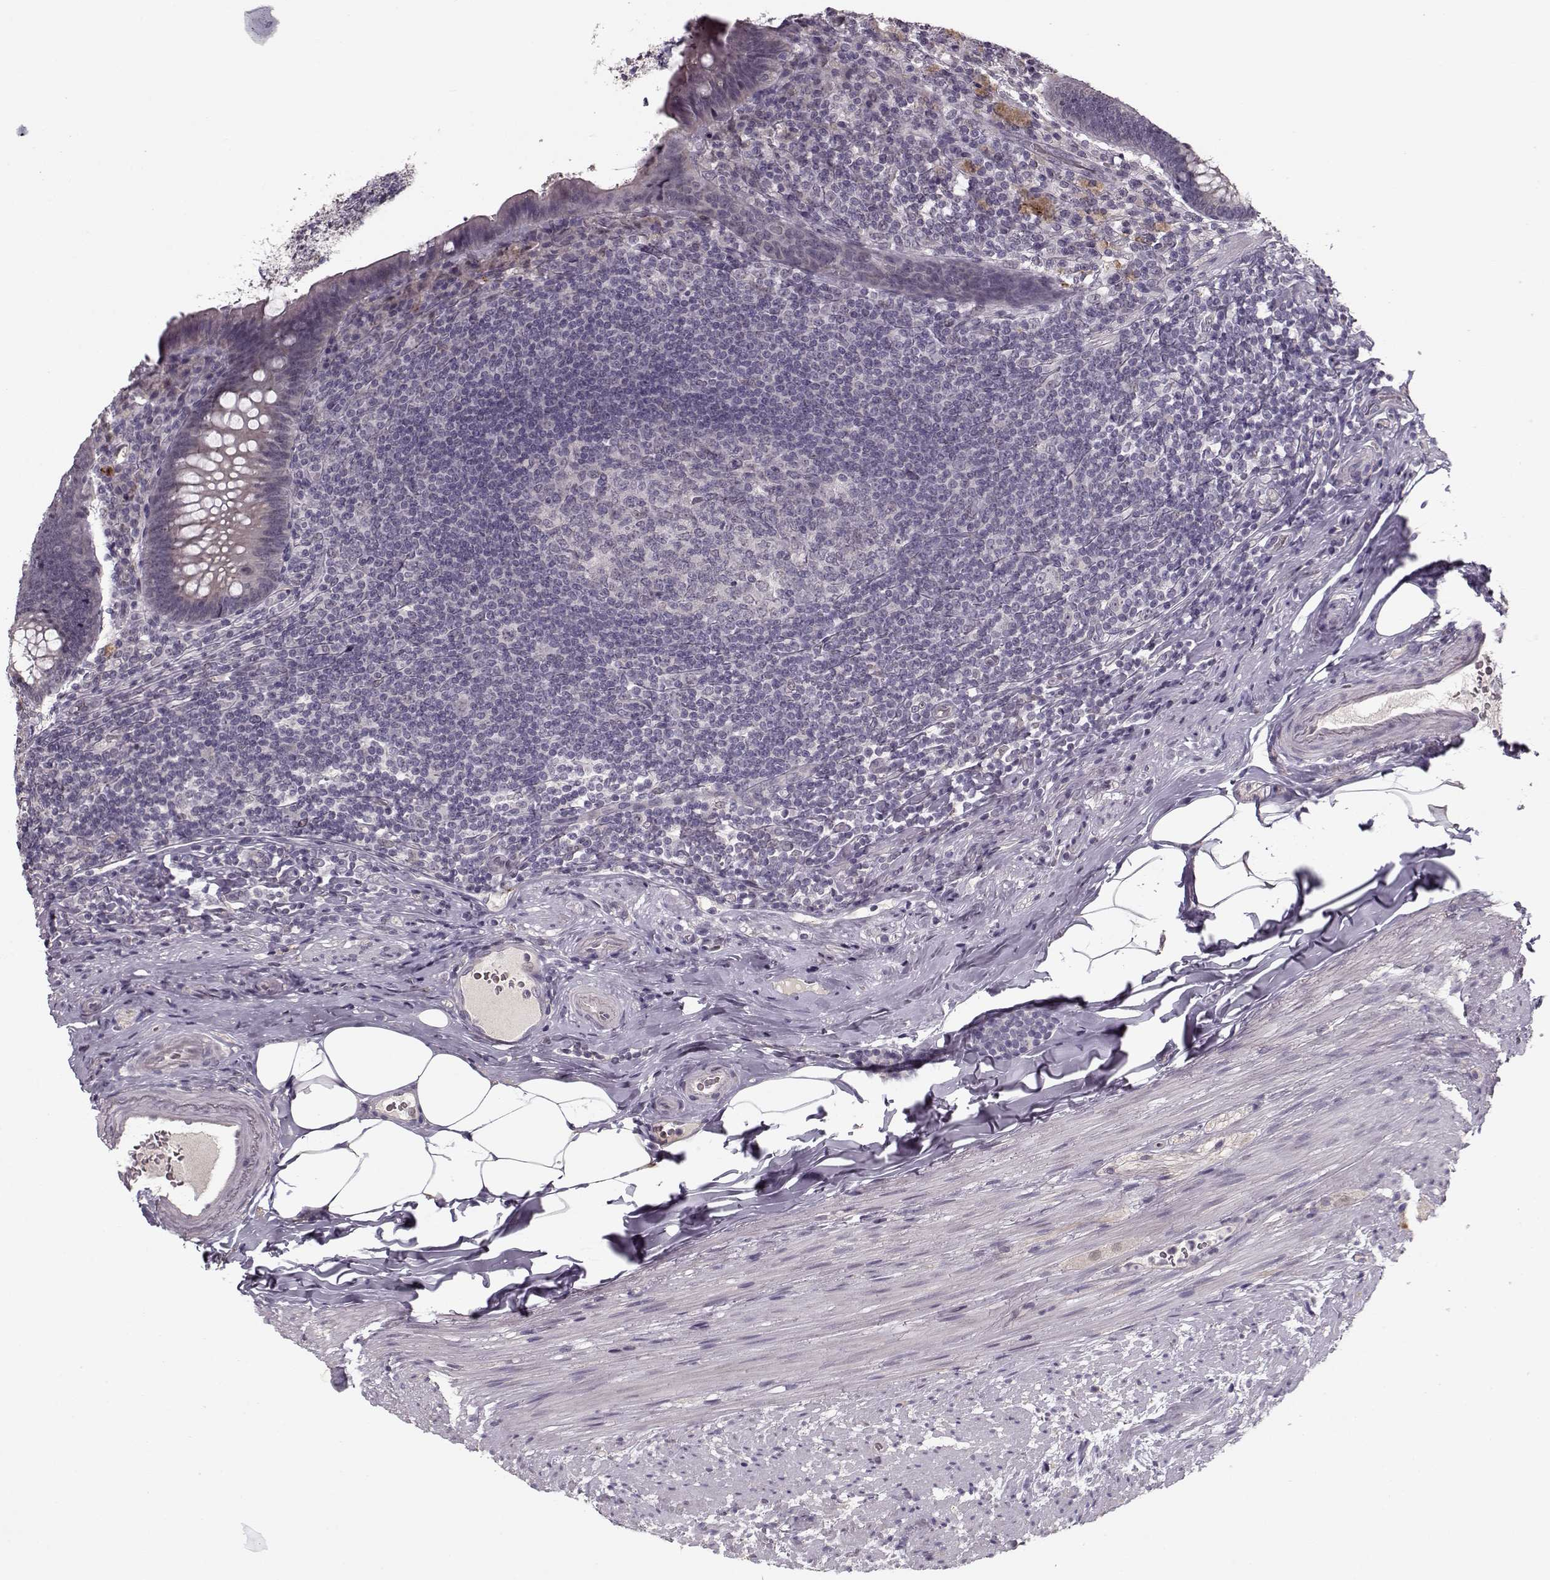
{"staining": {"intensity": "negative", "quantity": "none", "location": "none"}, "tissue": "appendix", "cell_type": "Glandular cells", "image_type": "normal", "snomed": [{"axis": "morphology", "description": "Normal tissue, NOS"}, {"axis": "topography", "description": "Appendix"}], "caption": "IHC histopathology image of unremarkable human appendix stained for a protein (brown), which reveals no staining in glandular cells. Brightfield microscopy of IHC stained with DAB (3,3'-diaminobenzidine) (brown) and hematoxylin (blue), captured at high magnification.", "gene": "DNAI3", "patient": {"sex": "male", "age": 47}}